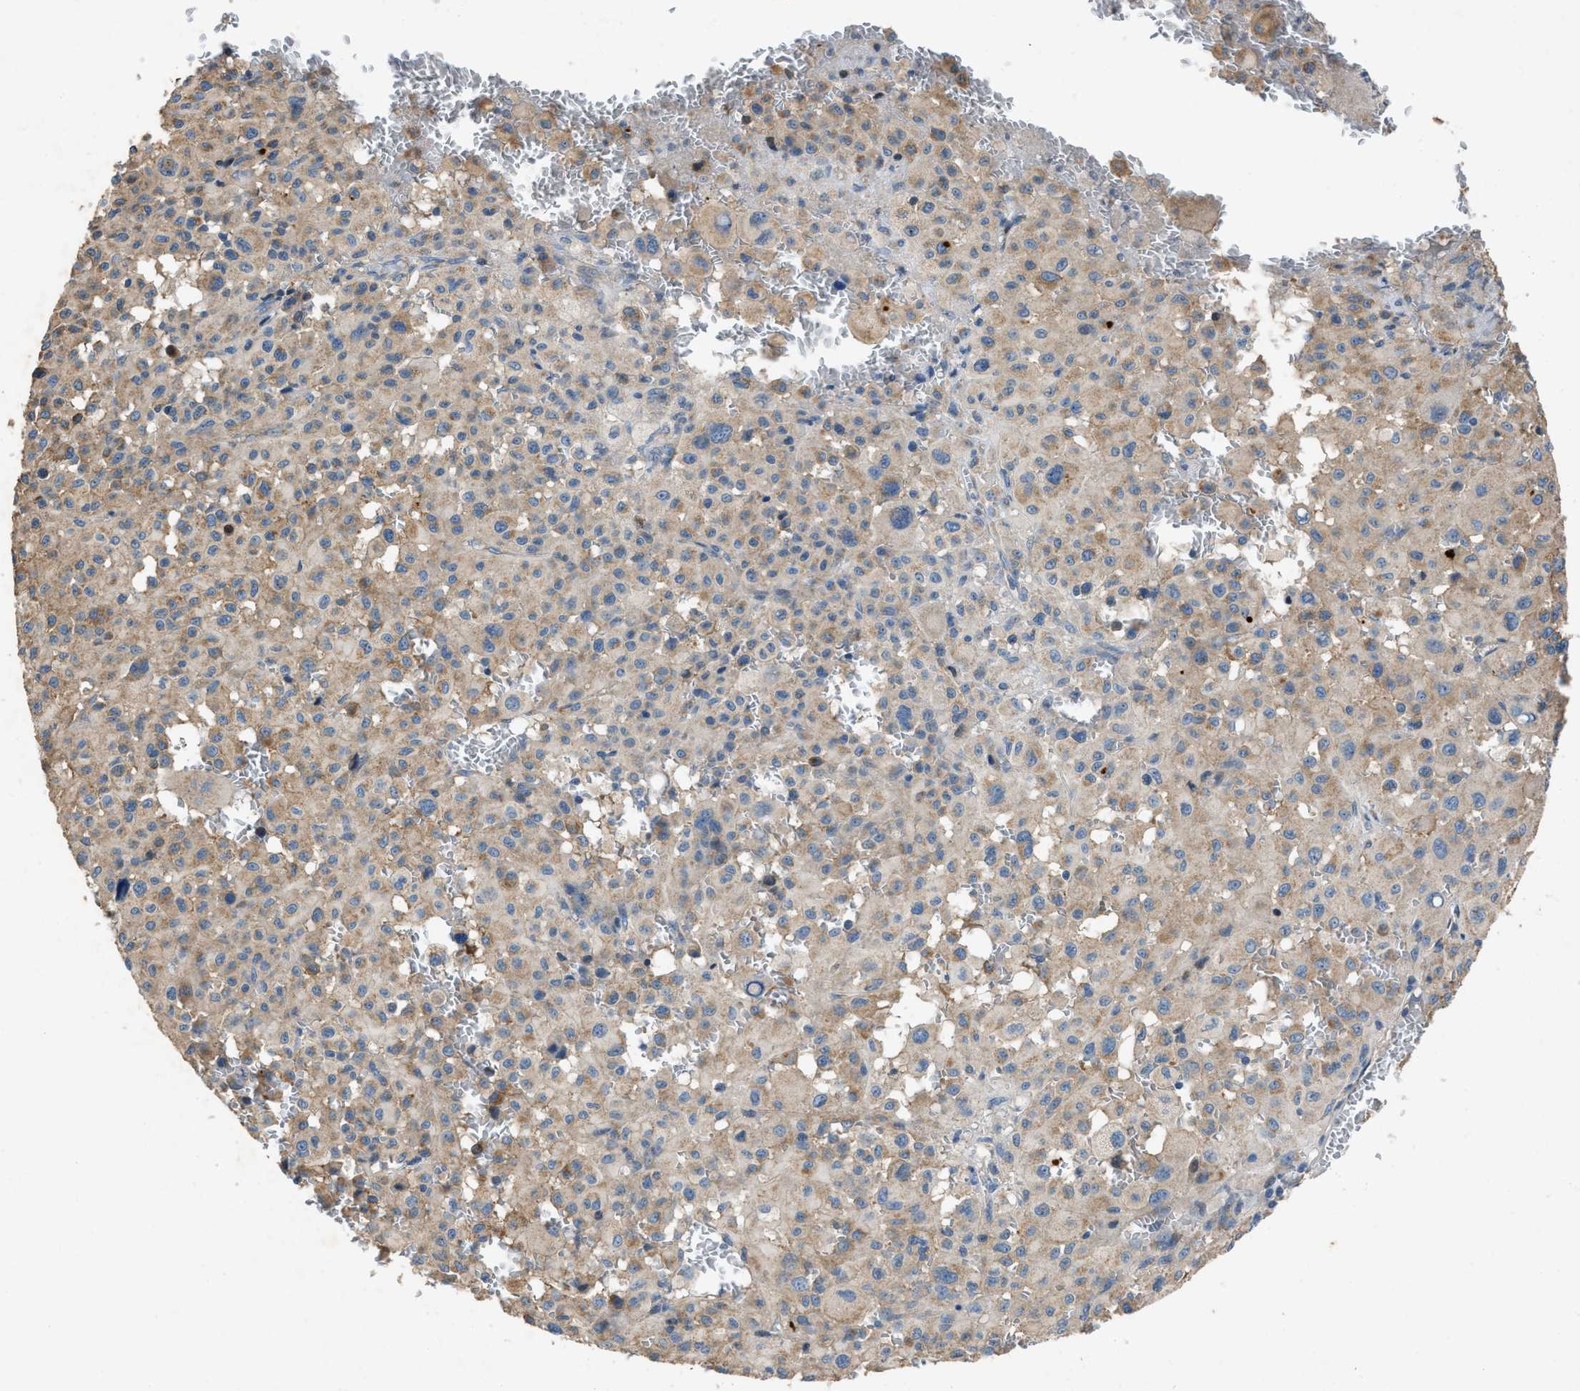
{"staining": {"intensity": "weak", "quantity": ">75%", "location": "cytoplasmic/membranous"}, "tissue": "melanoma", "cell_type": "Tumor cells", "image_type": "cancer", "snomed": [{"axis": "morphology", "description": "Malignant melanoma, Metastatic site"}, {"axis": "topography", "description": "Skin"}], "caption": "Melanoma stained with IHC exhibits weak cytoplasmic/membranous positivity in about >75% of tumor cells. (DAB IHC with brightfield microscopy, high magnification).", "gene": "TMEM150A", "patient": {"sex": "female", "age": 74}}